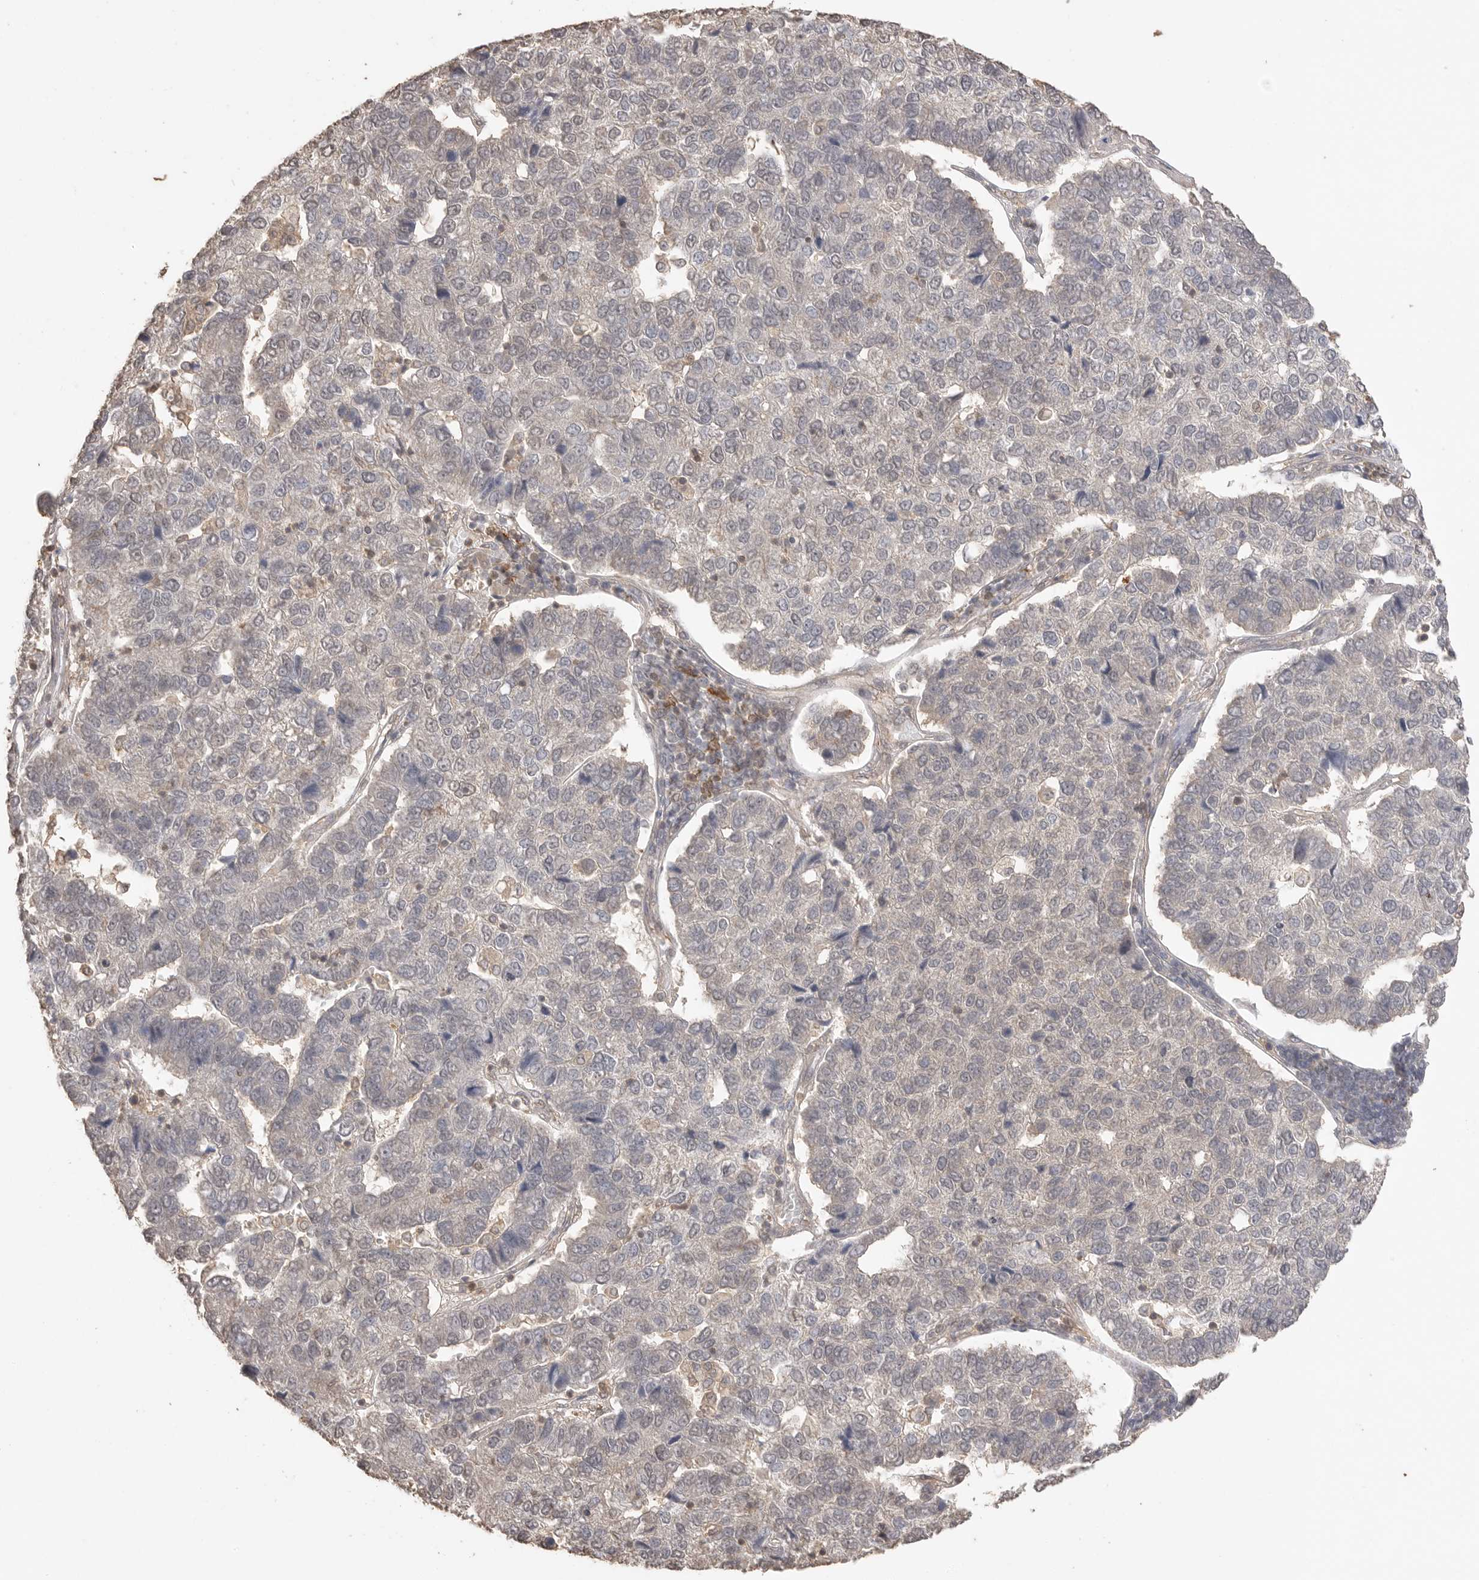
{"staining": {"intensity": "negative", "quantity": "none", "location": "none"}, "tissue": "pancreatic cancer", "cell_type": "Tumor cells", "image_type": "cancer", "snomed": [{"axis": "morphology", "description": "Adenocarcinoma, NOS"}, {"axis": "topography", "description": "Pancreas"}], "caption": "Tumor cells show no significant staining in pancreatic adenocarcinoma. (DAB (3,3'-diaminobenzidine) immunohistochemistry (IHC), high magnification).", "gene": "MAP2K1", "patient": {"sex": "female", "age": 61}}